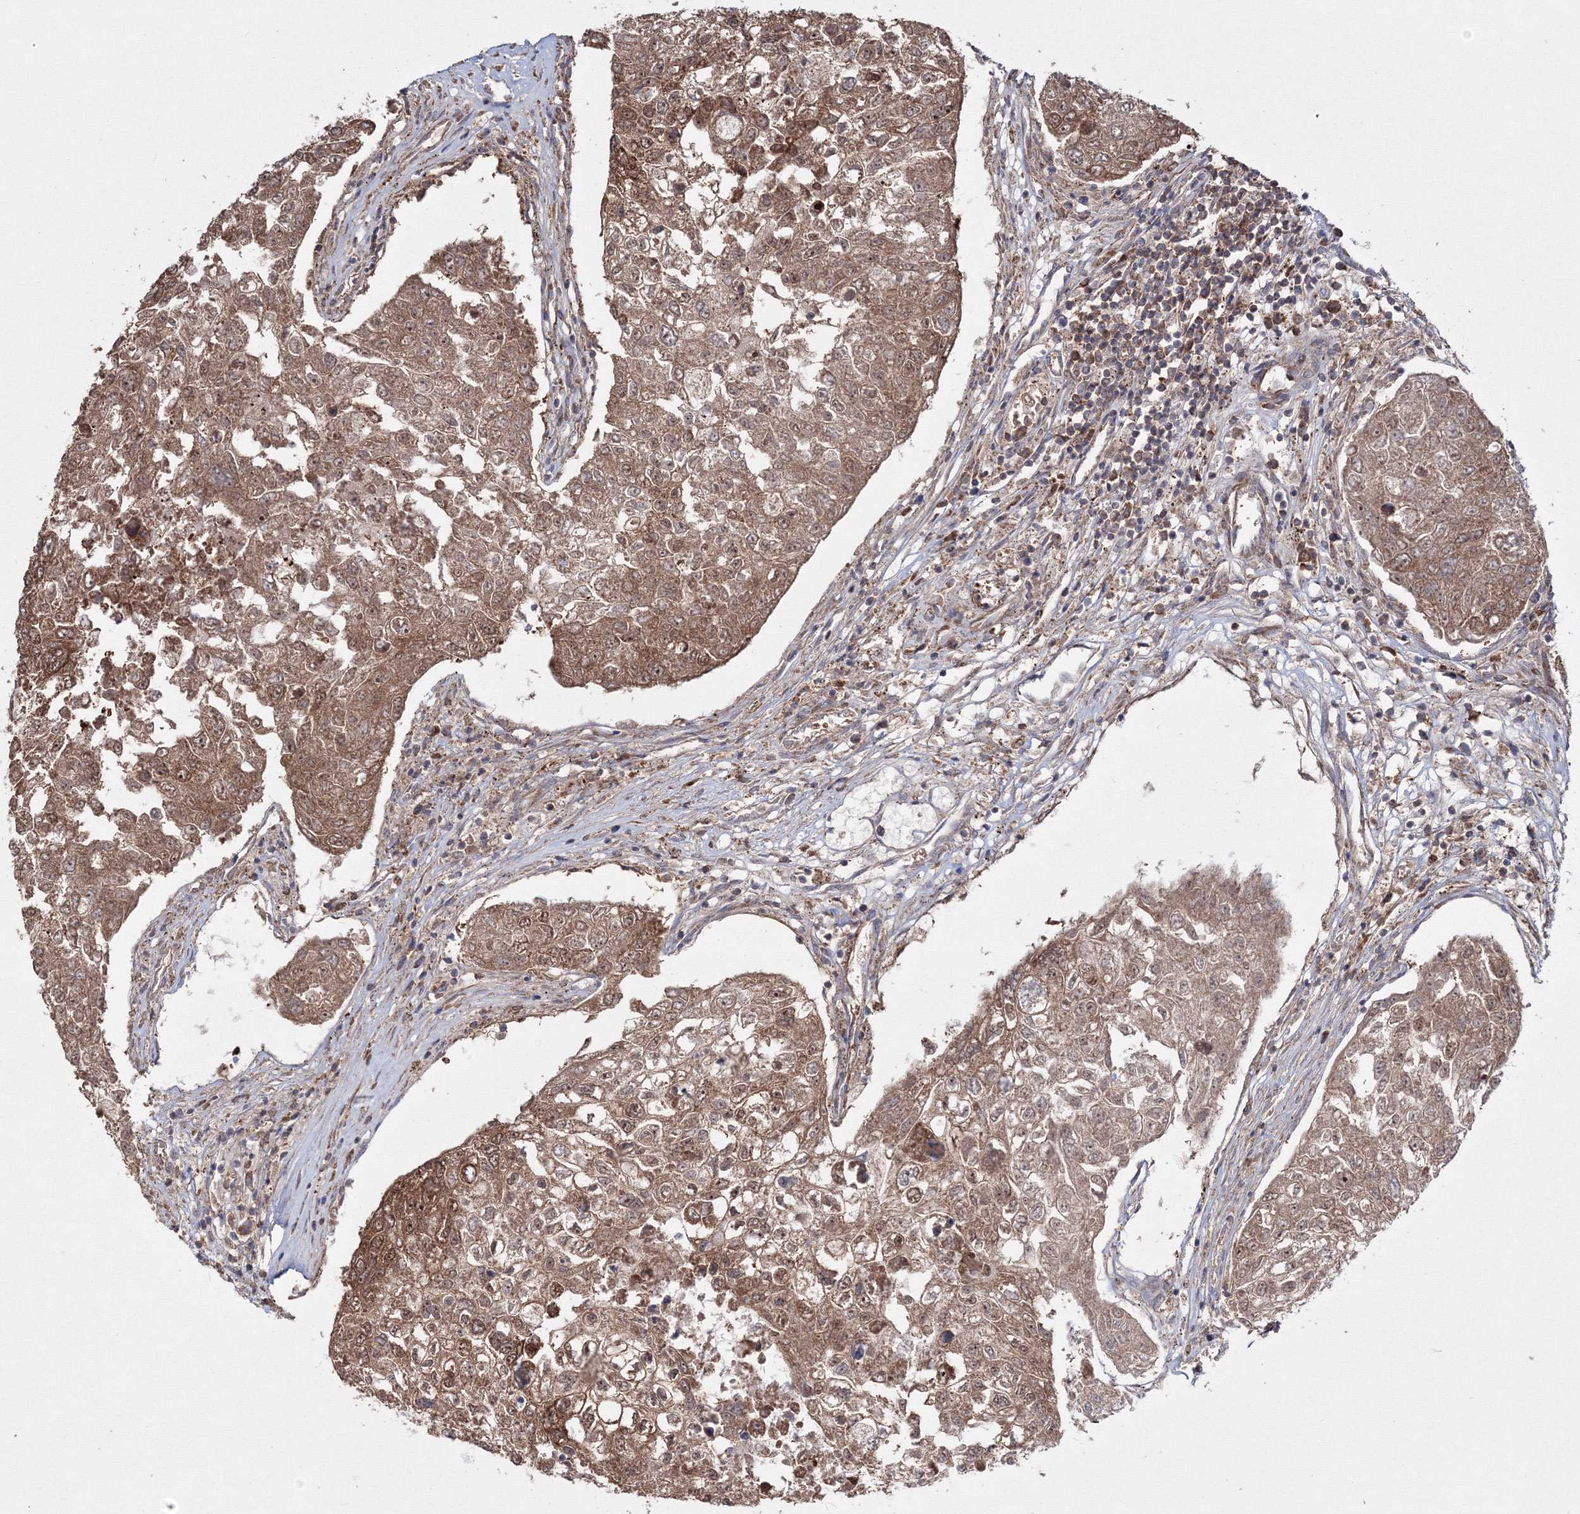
{"staining": {"intensity": "strong", "quantity": ">75%", "location": "cytoplasmic/membranous,nuclear"}, "tissue": "urothelial cancer", "cell_type": "Tumor cells", "image_type": "cancer", "snomed": [{"axis": "morphology", "description": "Urothelial carcinoma, High grade"}, {"axis": "topography", "description": "Lymph node"}, {"axis": "topography", "description": "Urinary bladder"}], "caption": "A high-resolution histopathology image shows immunohistochemistry staining of urothelial cancer, which displays strong cytoplasmic/membranous and nuclear staining in approximately >75% of tumor cells. (IHC, brightfield microscopy, high magnification).", "gene": "PEX13", "patient": {"sex": "male", "age": 51}}